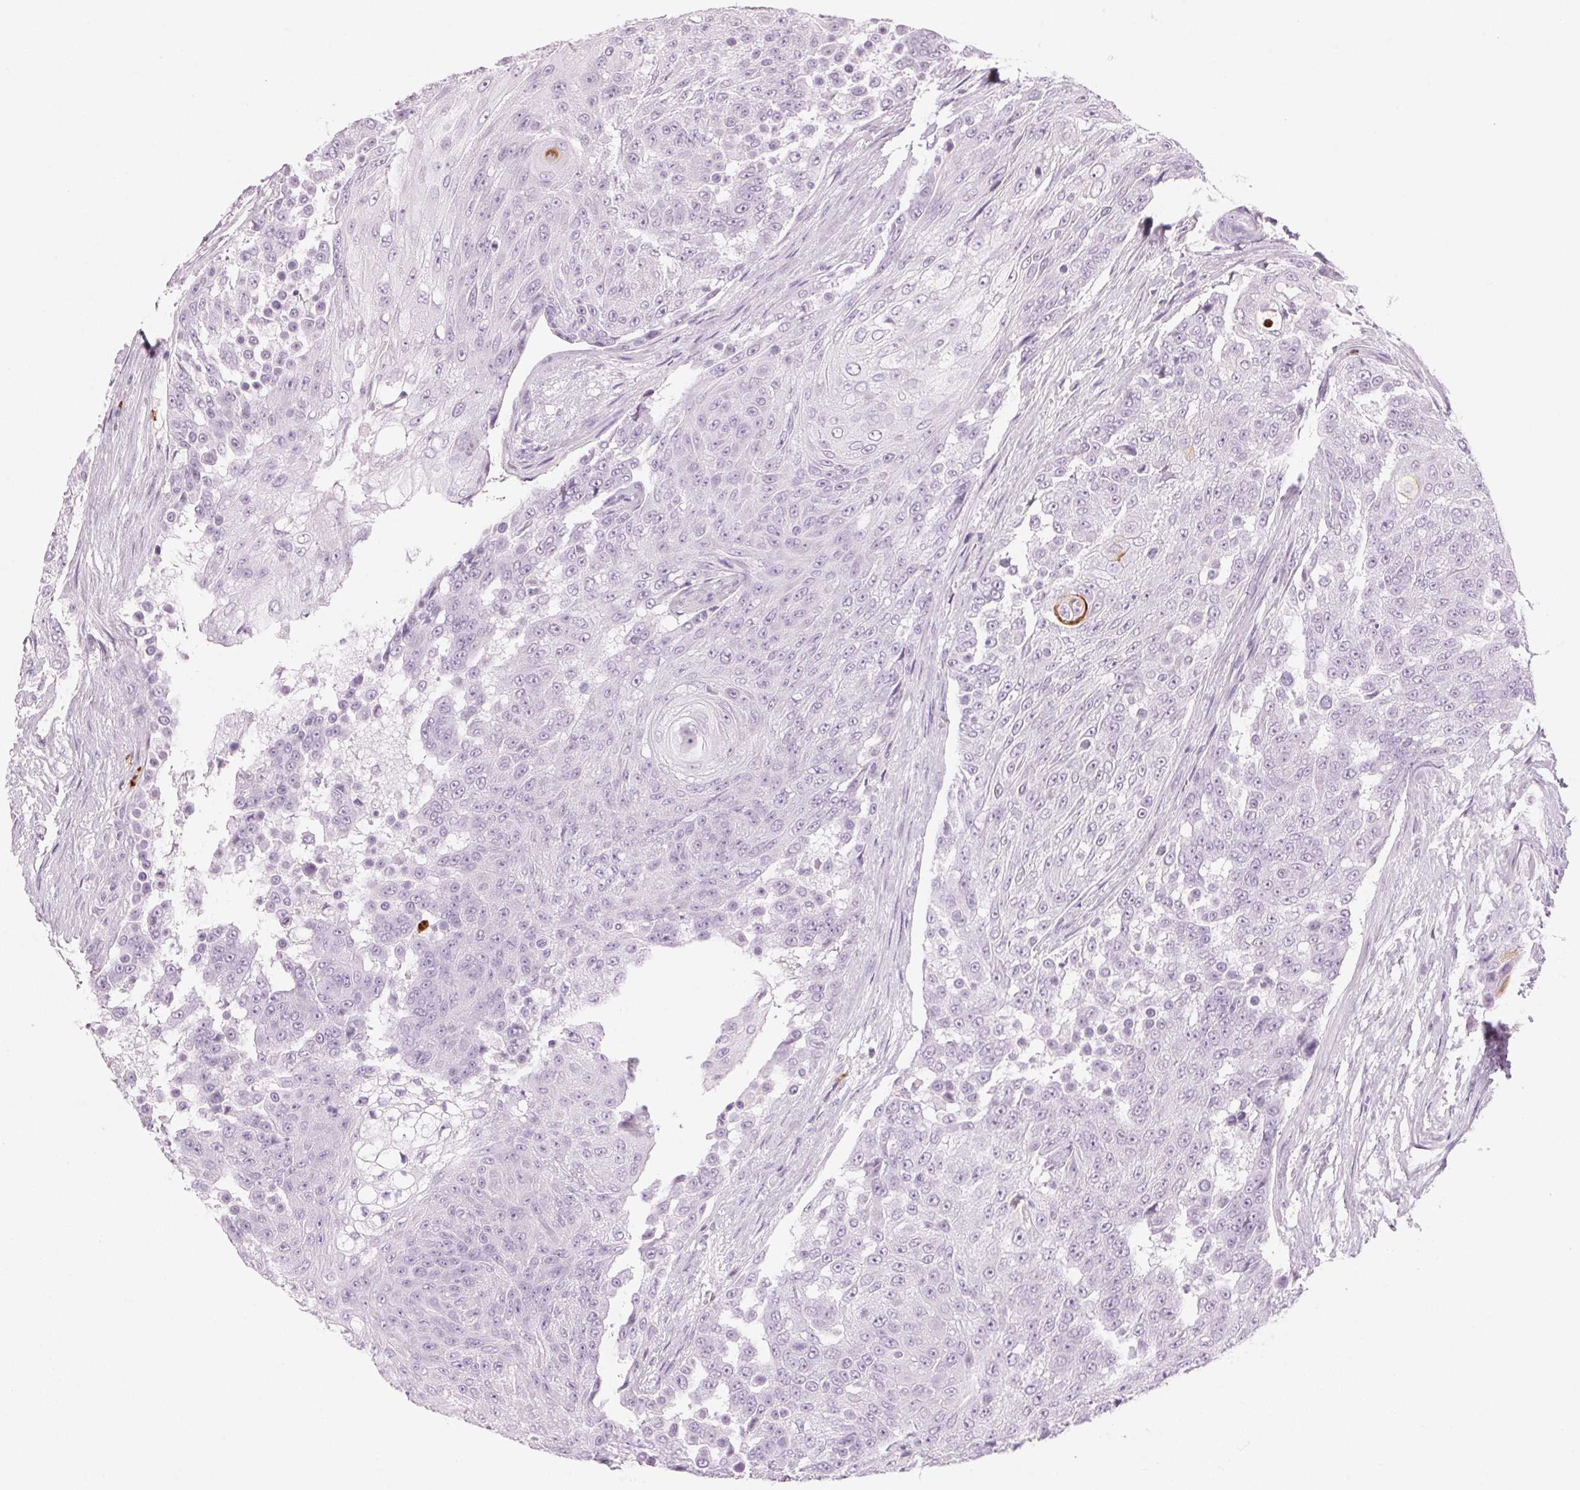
{"staining": {"intensity": "negative", "quantity": "none", "location": "none"}, "tissue": "urothelial cancer", "cell_type": "Tumor cells", "image_type": "cancer", "snomed": [{"axis": "morphology", "description": "Urothelial carcinoma, High grade"}, {"axis": "topography", "description": "Urinary bladder"}], "caption": "Tumor cells are negative for protein expression in human urothelial cancer.", "gene": "KLK7", "patient": {"sex": "female", "age": 63}}